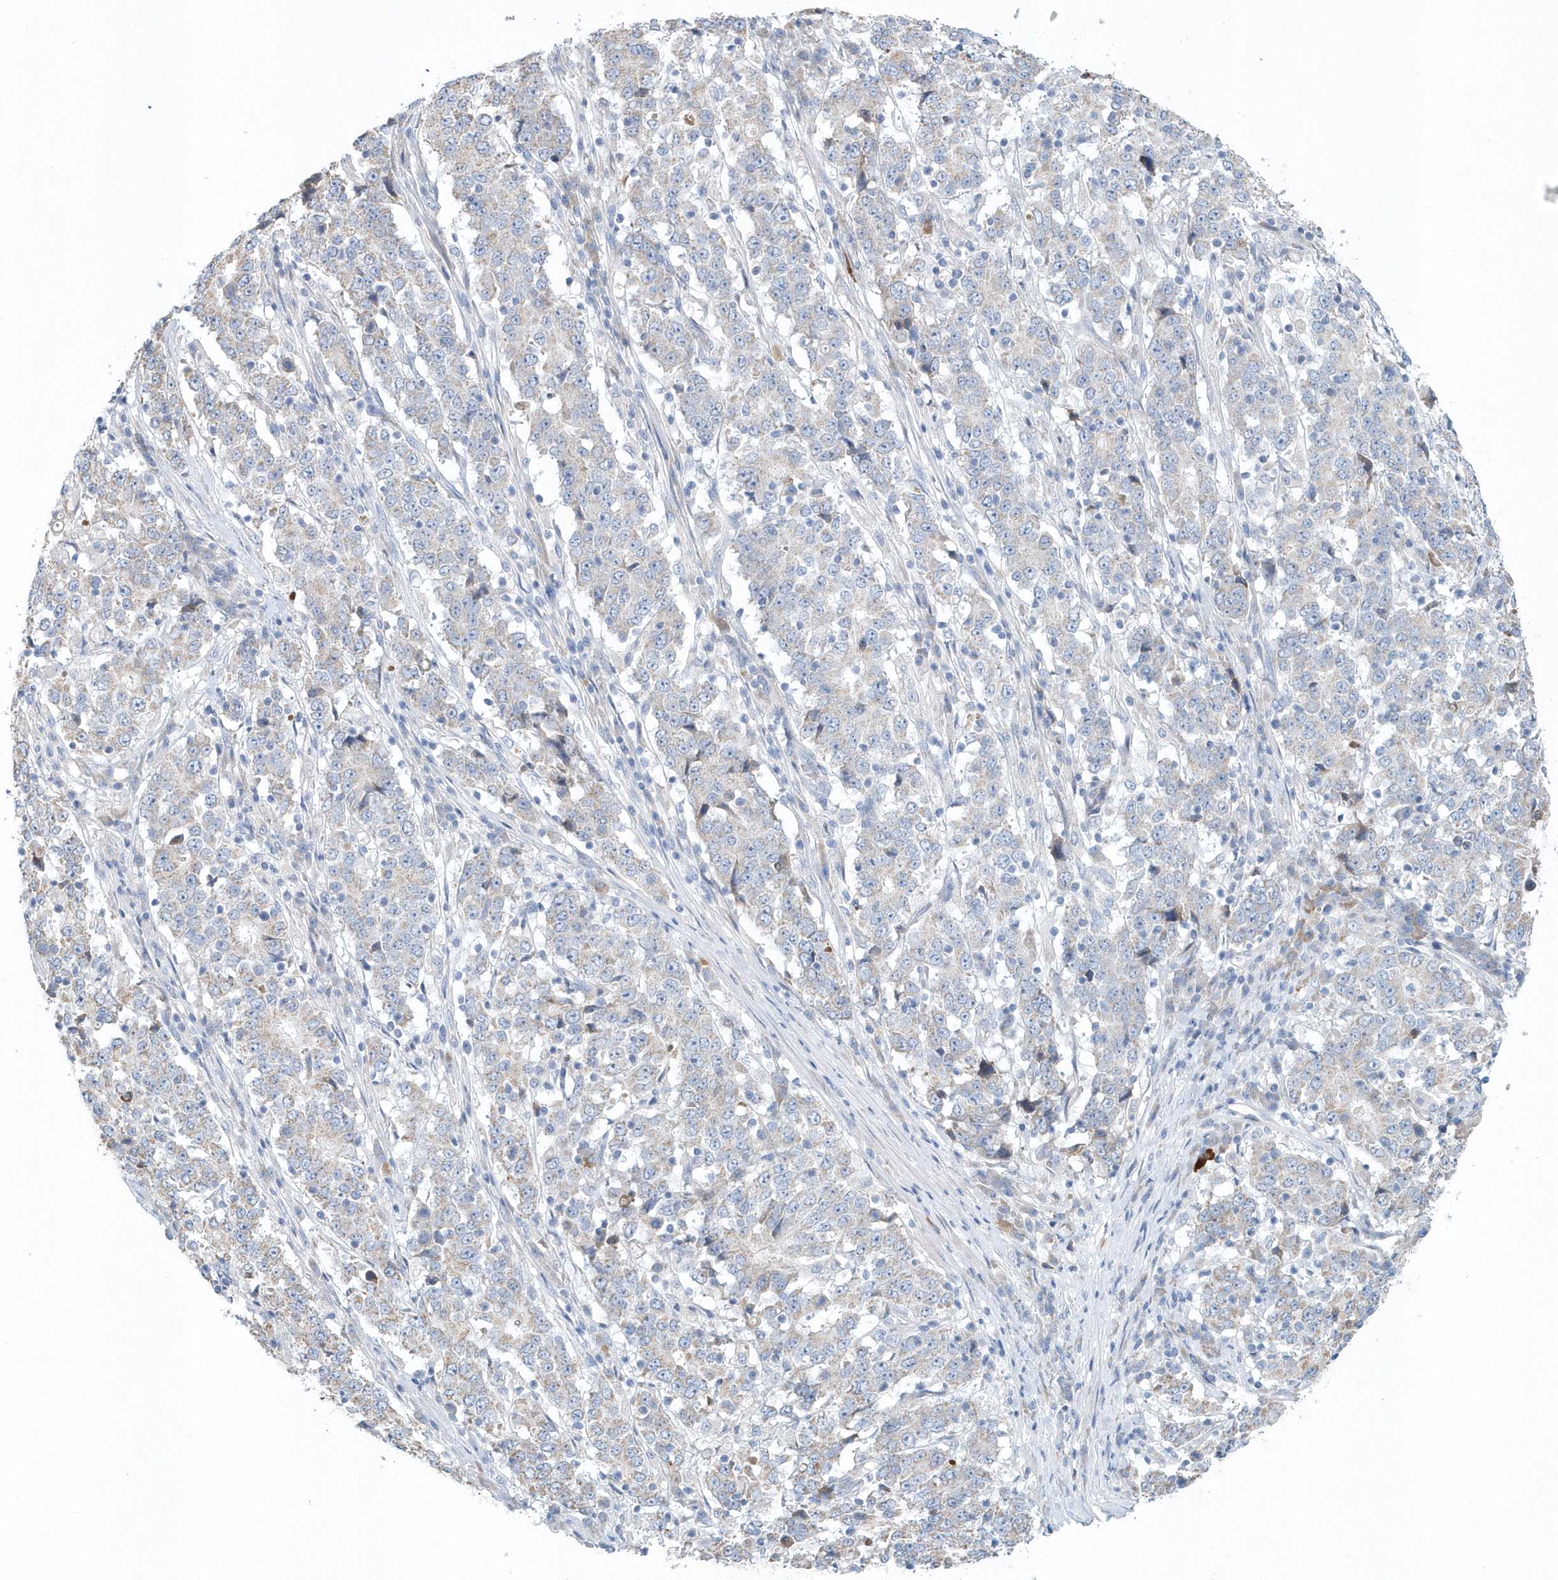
{"staining": {"intensity": "negative", "quantity": "none", "location": "none"}, "tissue": "stomach cancer", "cell_type": "Tumor cells", "image_type": "cancer", "snomed": [{"axis": "morphology", "description": "Adenocarcinoma, NOS"}, {"axis": "topography", "description": "Stomach"}], "caption": "DAB (3,3'-diaminobenzidine) immunohistochemical staining of human stomach cancer exhibits no significant staining in tumor cells.", "gene": "SPATA18", "patient": {"sex": "male", "age": 59}}